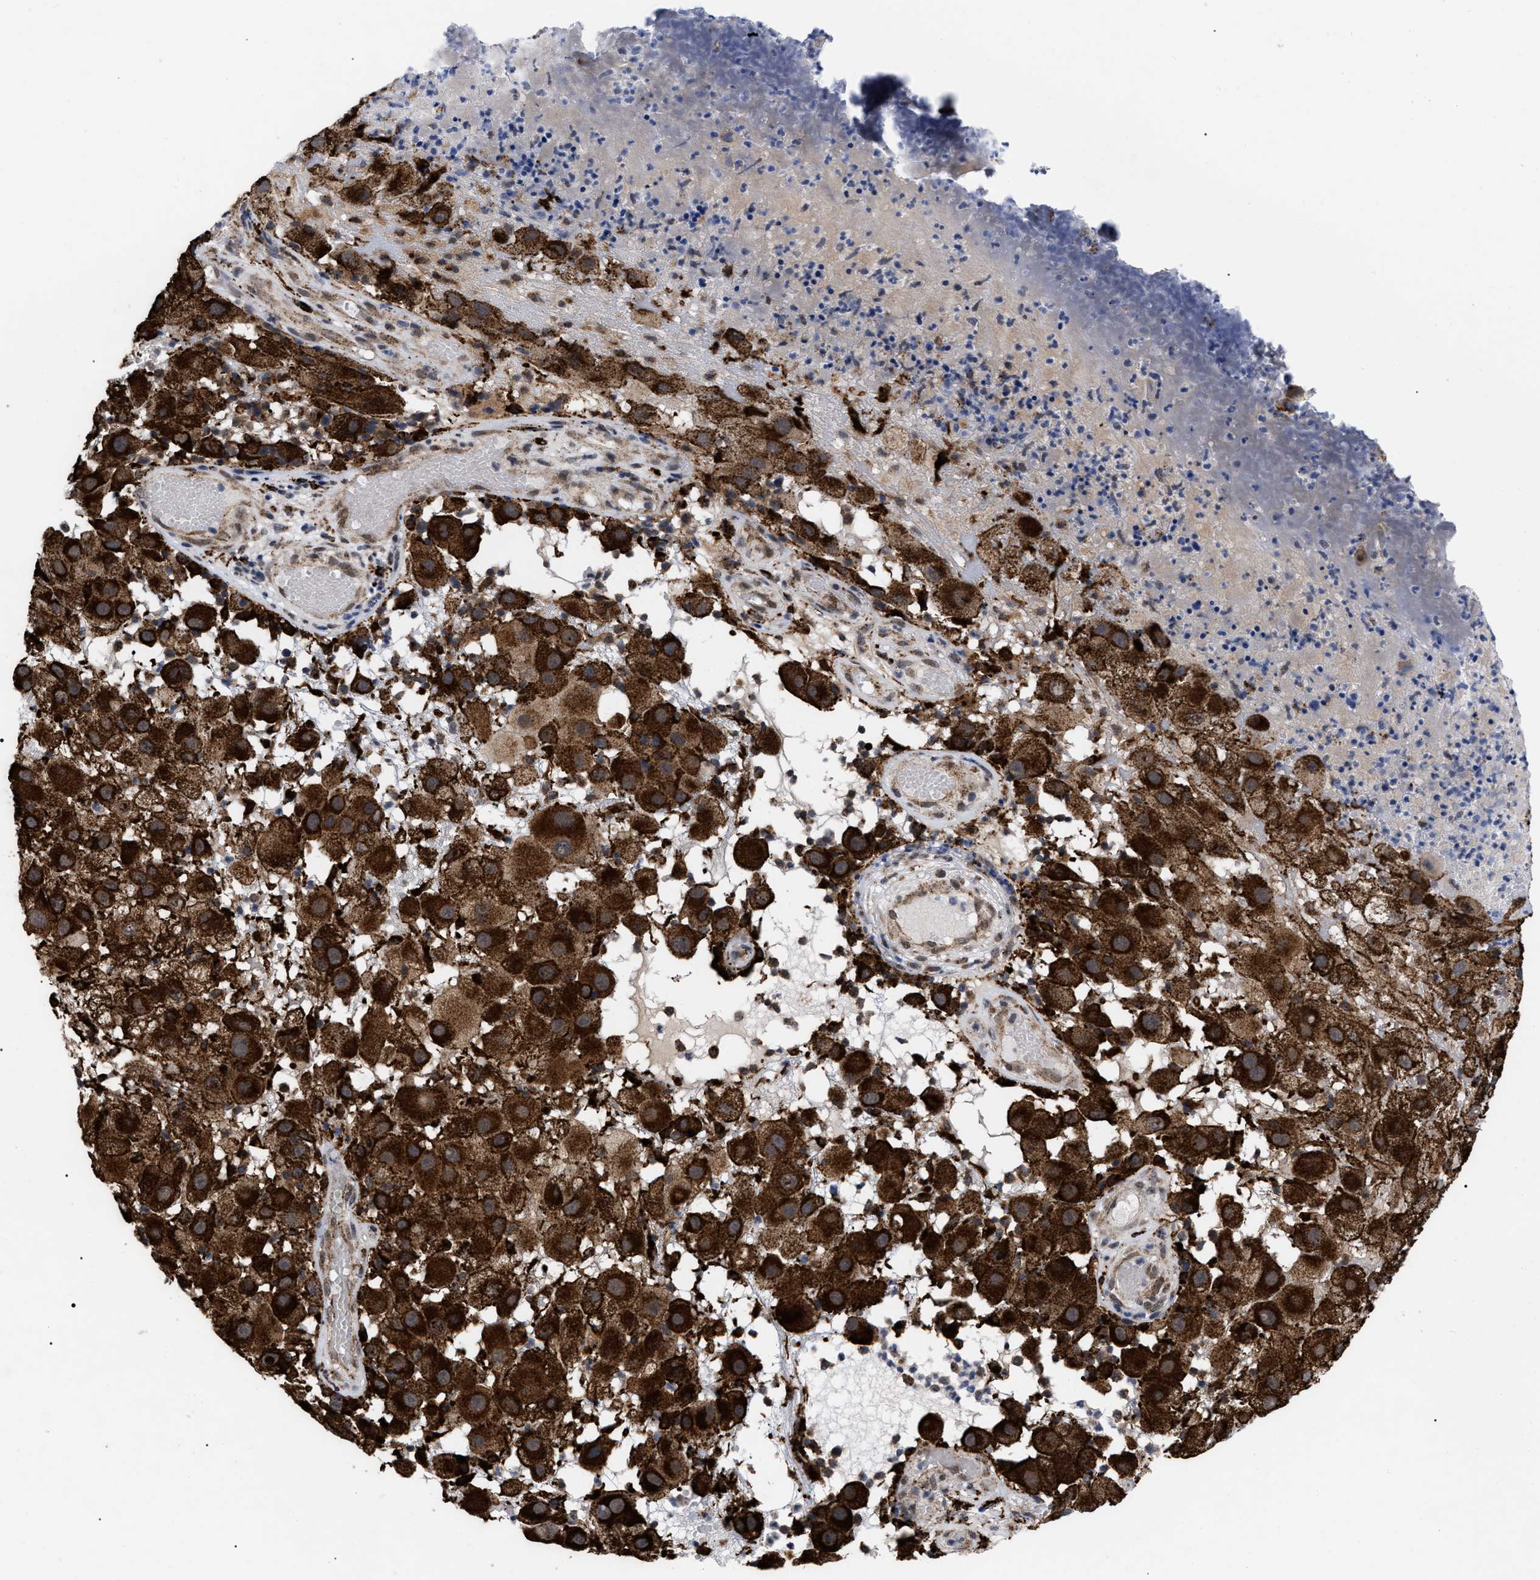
{"staining": {"intensity": "strong", "quantity": ">75%", "location": "cytoplasmic/membranous"}, "tissue": "melanoma", "cell_type": "Tumor cells", "image_type": "cancer", "snomed": [{"axis": "morphology", "description": "Malignant melanoma, NOS"}, {"axis": "topography", "description": "Skin"}], "caption": "The image reveals immunohistochemical staining of malignant melanoma. There is strong cytoplasmic/membranous staining is seen in about >75% of tumor cells. (IHC, brightfield microscopy, high magnification).", "gene": "UPF1", "patient": {"sex": "female", "age": 81}}